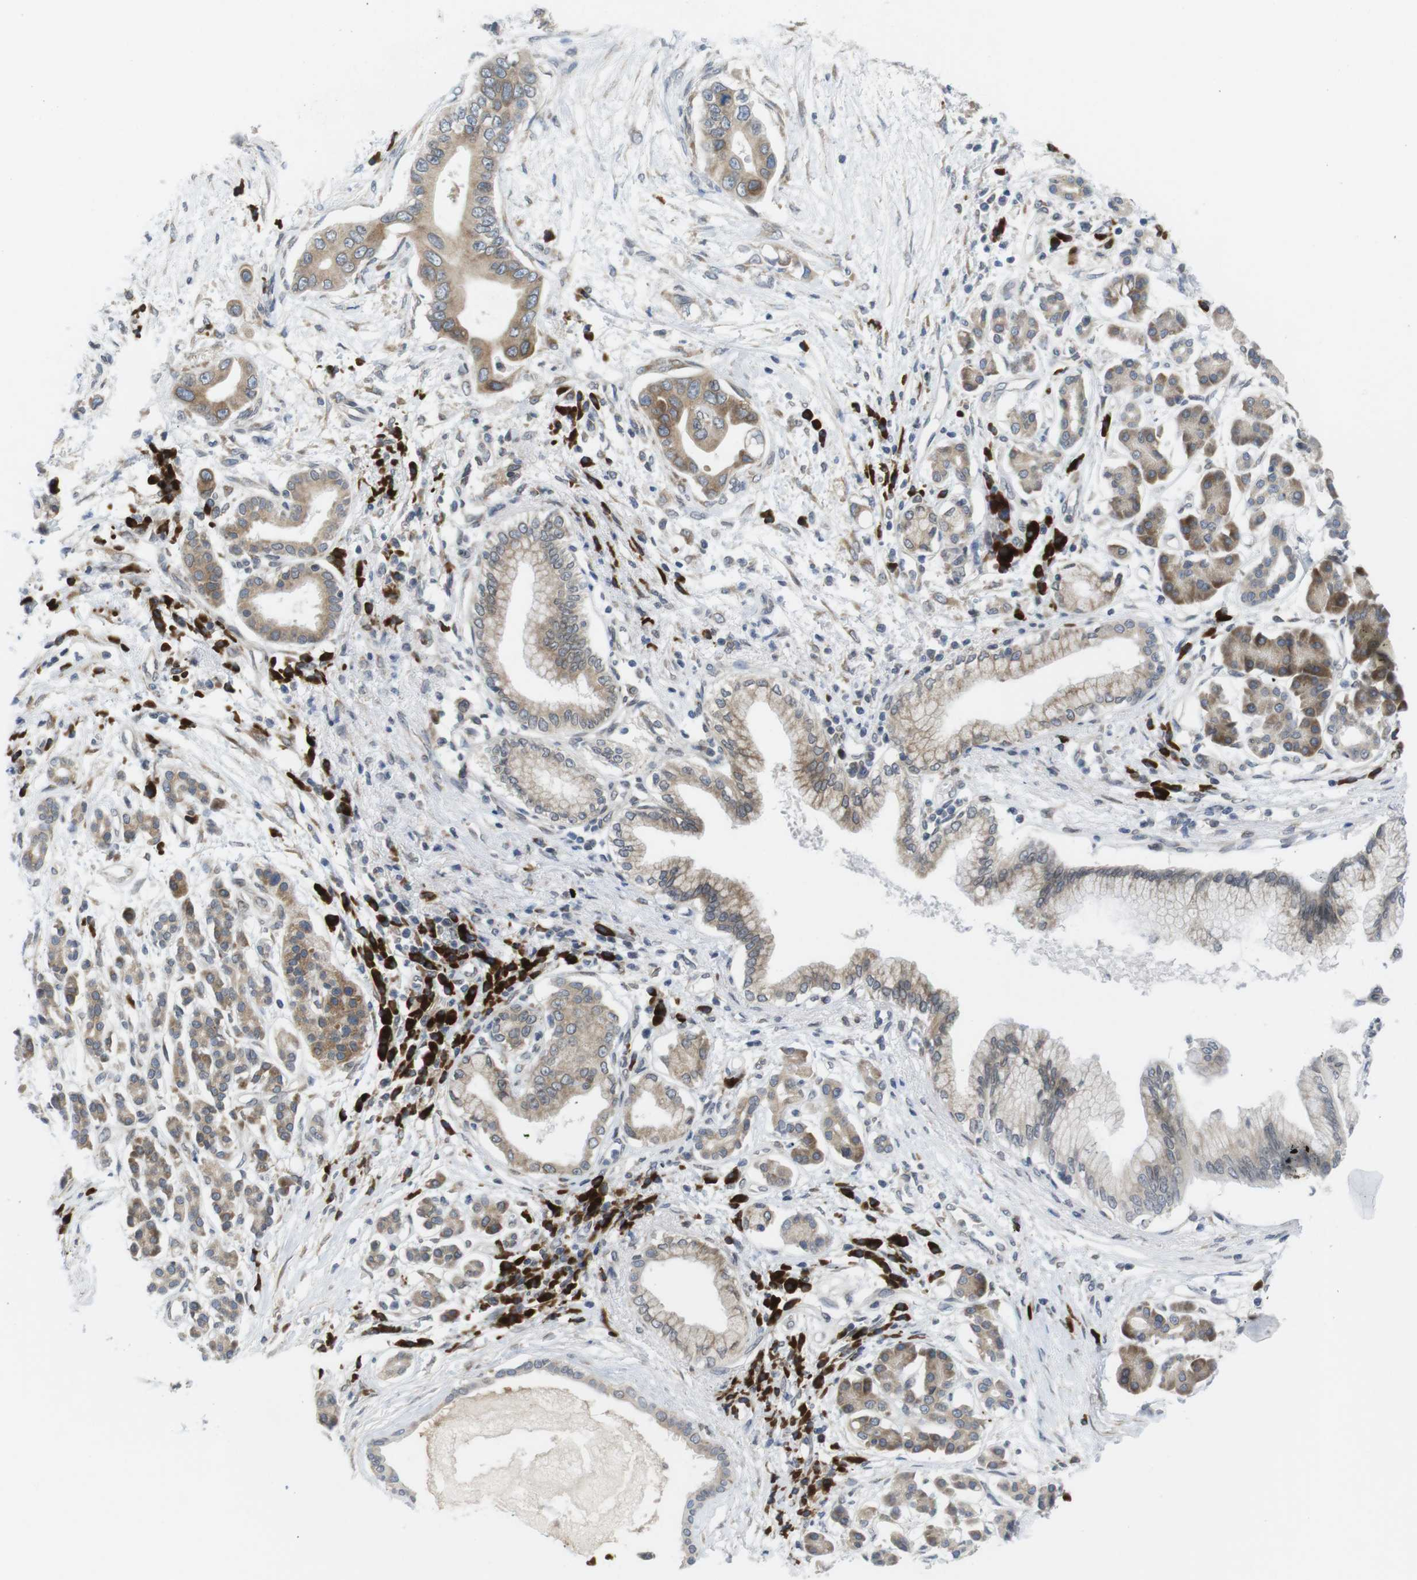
{"staining": {"intensity": "moderate", "quantity": "25%-75%", "location": "cytoplasmic/membranous"}, "tissue": "pancreatic cancer", "cell_type": "Tumor cells", "image_type": "cancer", "snomed": [{"axis": "morphology", "description": "Adenocarcinoma, NOS"}, {"axis": "topography", "description": "Pancreas"}], "caption": "A high-resolution image shows IHC staining of pancreatic cancer, which displays moderate cytoplasmic/membranous positivity in about 25%-75% of tumor cells. (IHC, brightfield microscopy, high magnification).", "gene": "ERGIC3", "patient": {"sex": "male", "age": 77}}